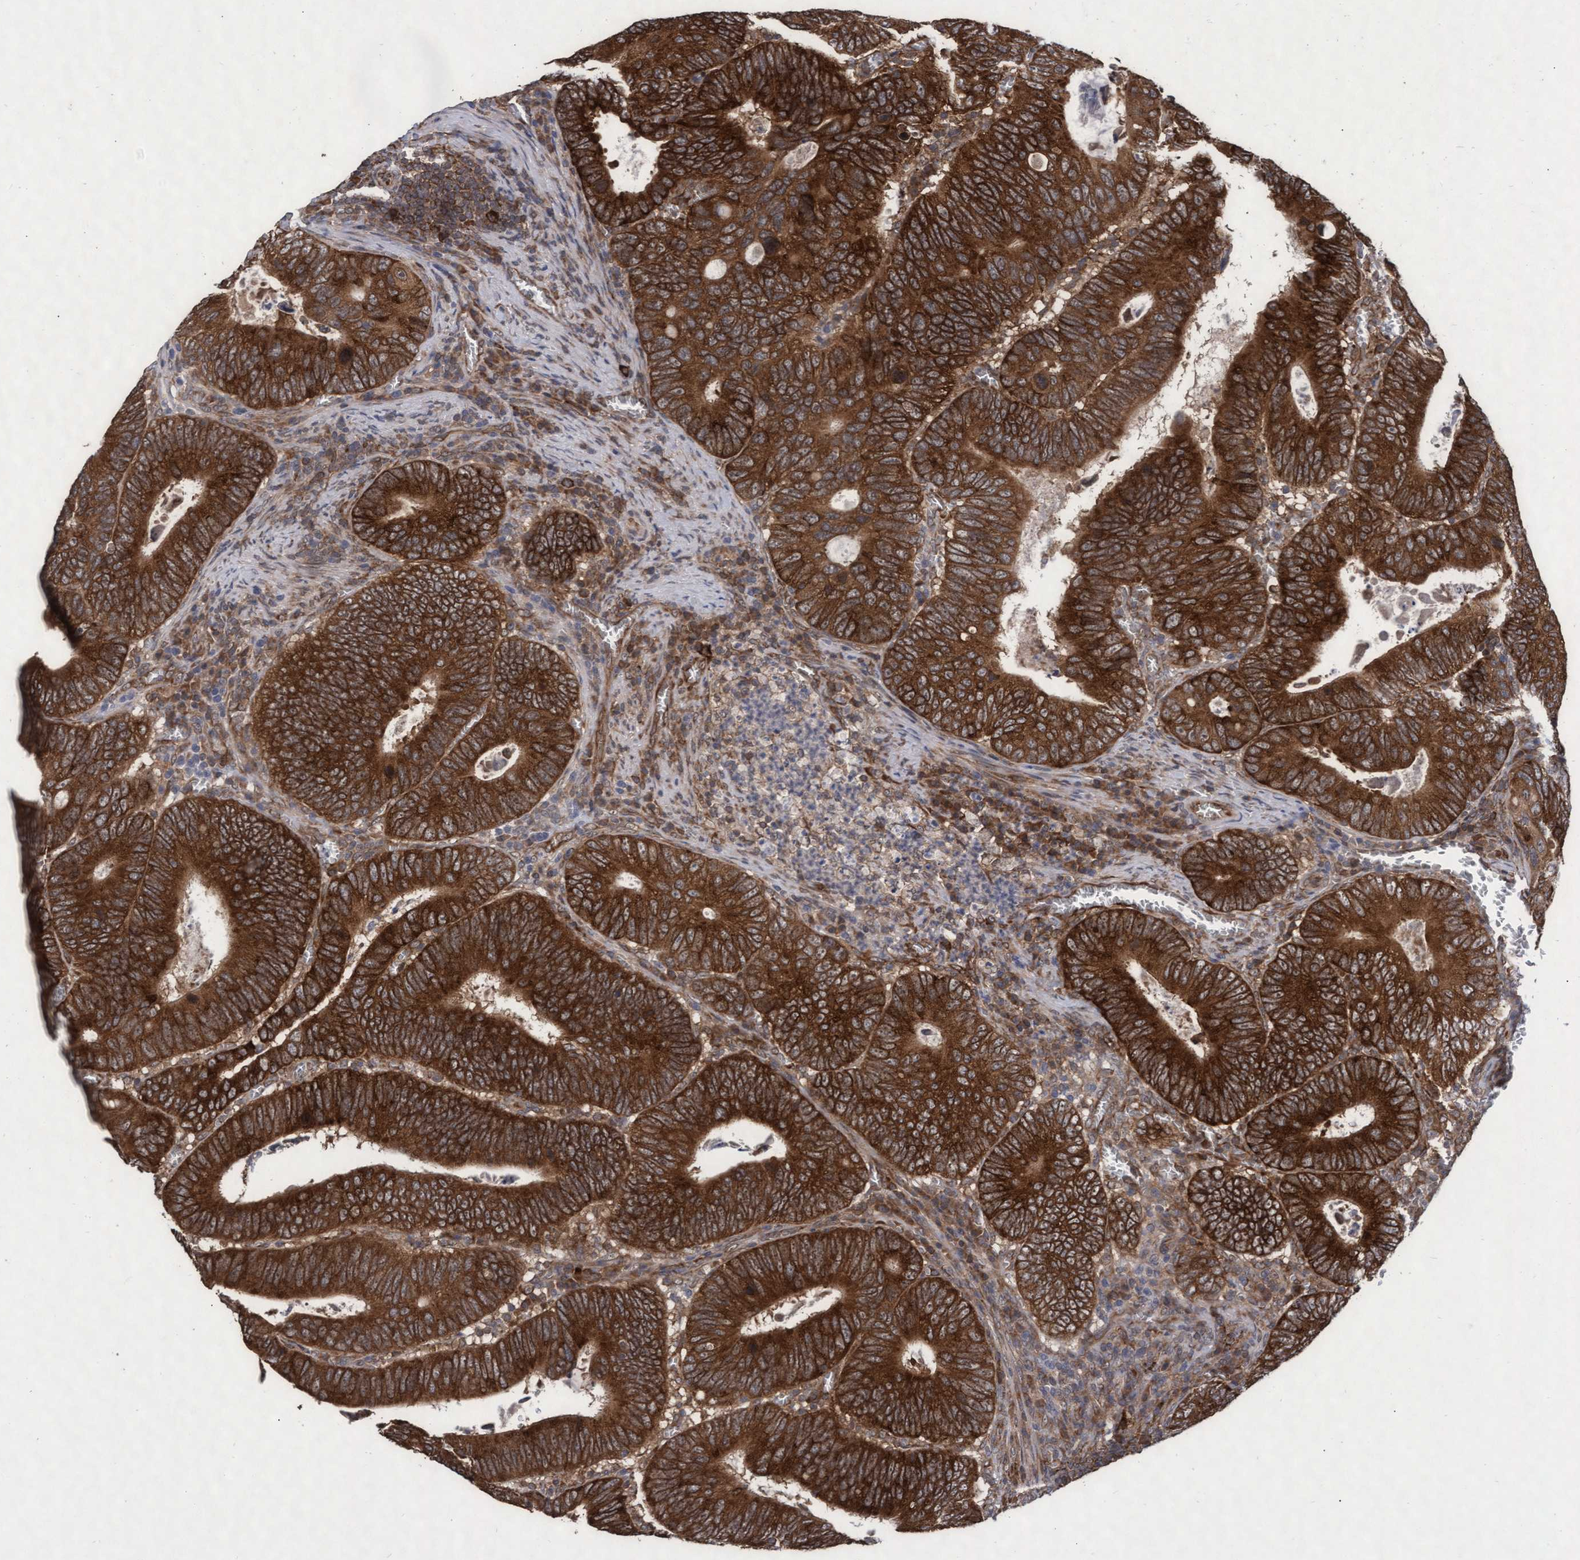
{"staining": {"intensity": "strong", "quantity": ">75%", "location": "cytoplasmic/membranous"}, "tissue": "colorectal cancer", "cell_type": "Tumor cells", "image_type": "cancer", "snomed": [{"axis": "morphology", "description": "Inflammation, NOS"}, {"axis": "morphology", "description": "Adenocarcinoma, NOS"}, {"axis": "topography", "description": "Colon"}], "caption": "Tumor cells display high levels of strong cytoplasmic/membranous expression in about >75% of cells in colorectal cancer.", "gene": "ABCF2", "patient": {"sex": "male", "age": 72}}